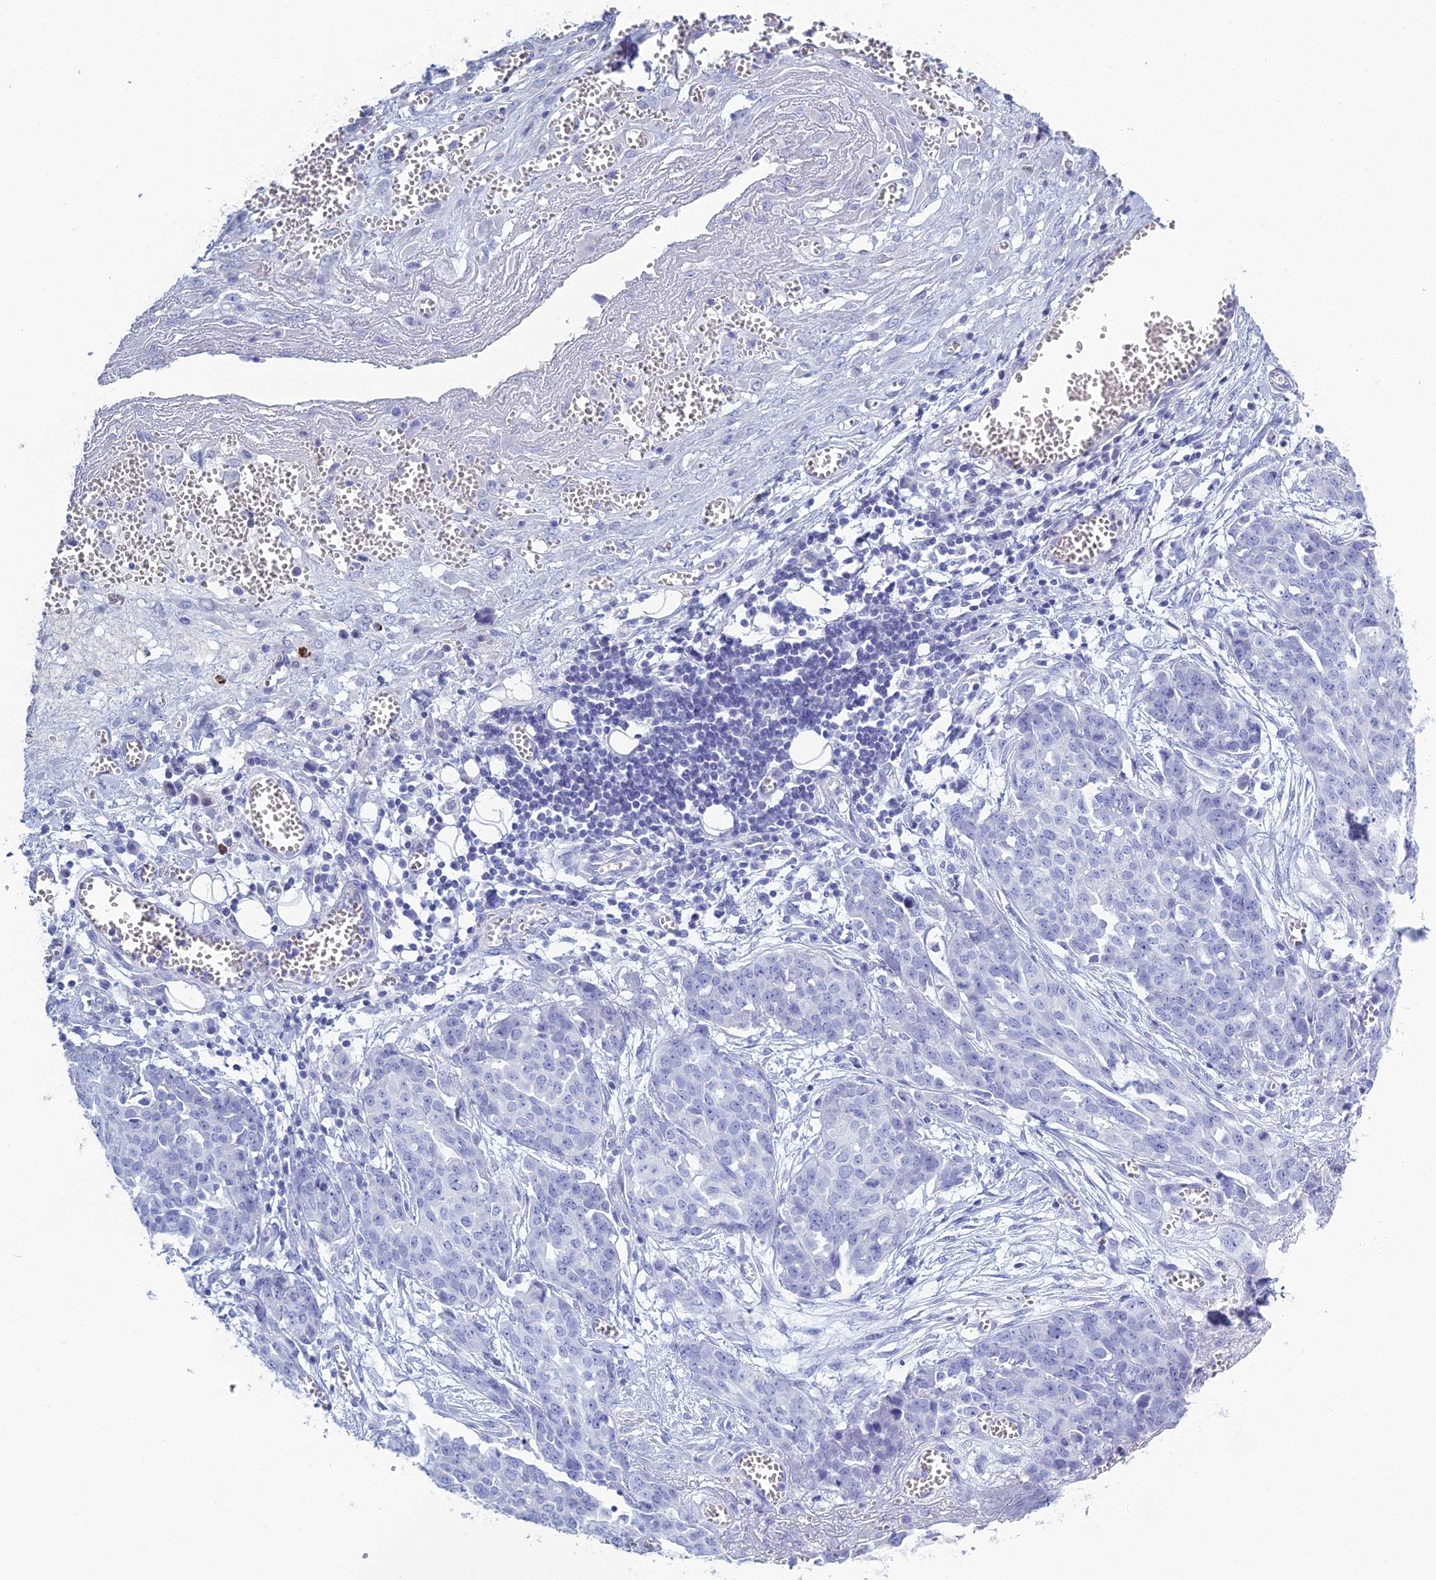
{"staining": {"intensity": "negative", "quantity": "none", "location": "none"}, "tissue": "ovarian cancer", "cell_type": "Tumor cells", "image_type": "cancer", "snomed": [{"axis": "morphology", "description": "Cystadenocarcinoma, serous, NOS"}, {"axis": "topography", "description": "Soft tissue"}, {"axis": "topography", "description": "Ovary"}], "caption": "The image shows no staining of tumor cells in ovarian serous cystadenocarcinoma.", "gene": "MUC13", "patient": {"sex": "female", "age": 57}}